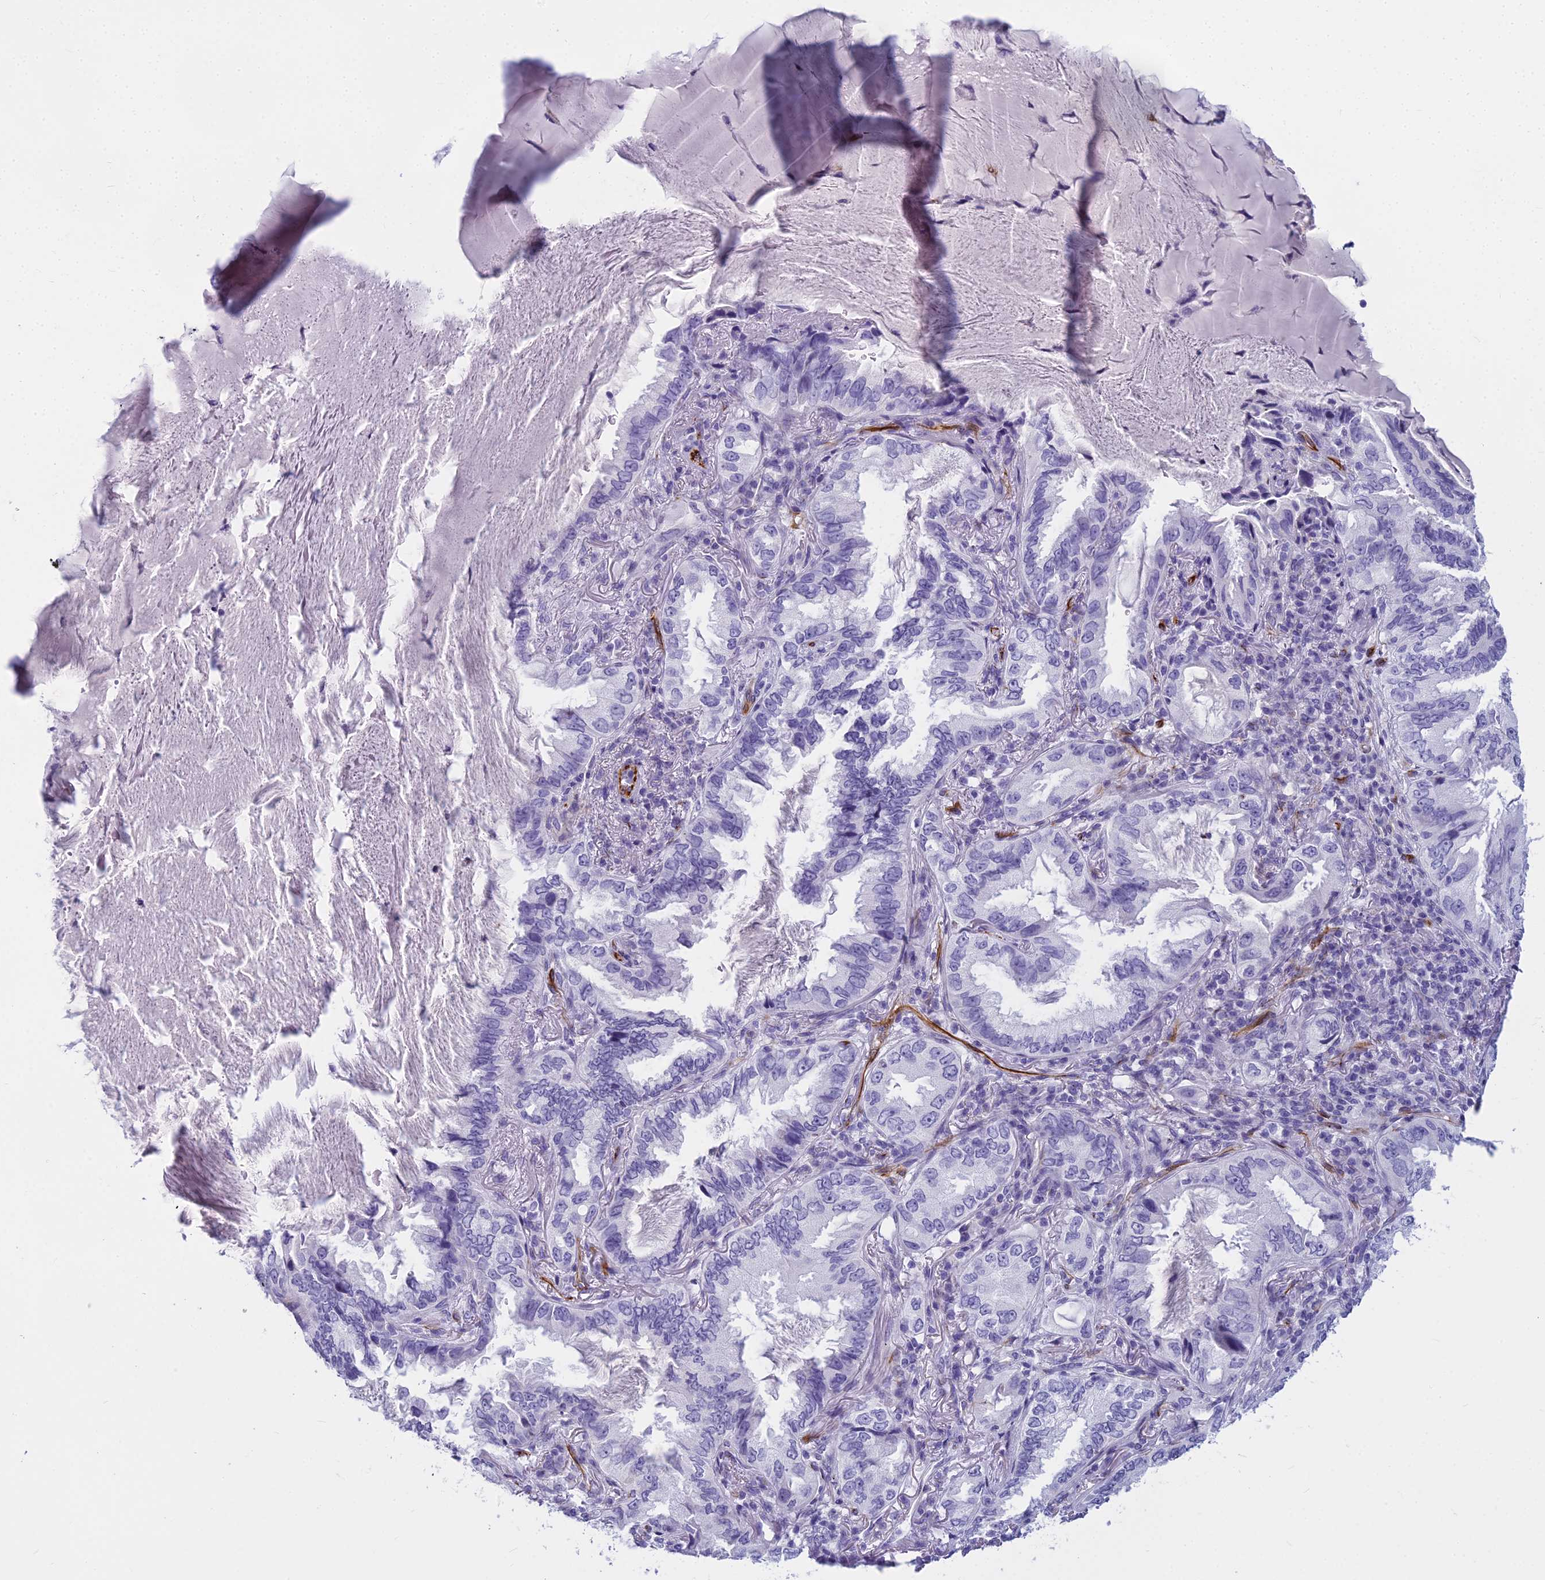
{"staining": {"intensity": "negative", "quantity": "none", "location": "none"}, "tissue": "lung cancer", "cell_type": "Tumor cells", "image_type": "cancer", "snomed": [{"axis": "morphology", "description": "Adenocarcinoma, NOS"}, {"axis": "topography", "description": "Lung"}], "caption": "DAB (3,3'-diaminobenzidine) immunohistochemical staining of human adenocarcinoma (lung) reveals no significant staining in tumor cells. (DAB (3,3'-diaminobenzidine) immunohistochemistry, high magnification).", "gene": "EVI2A", "patient": {"sex": "female", "age": 69}}